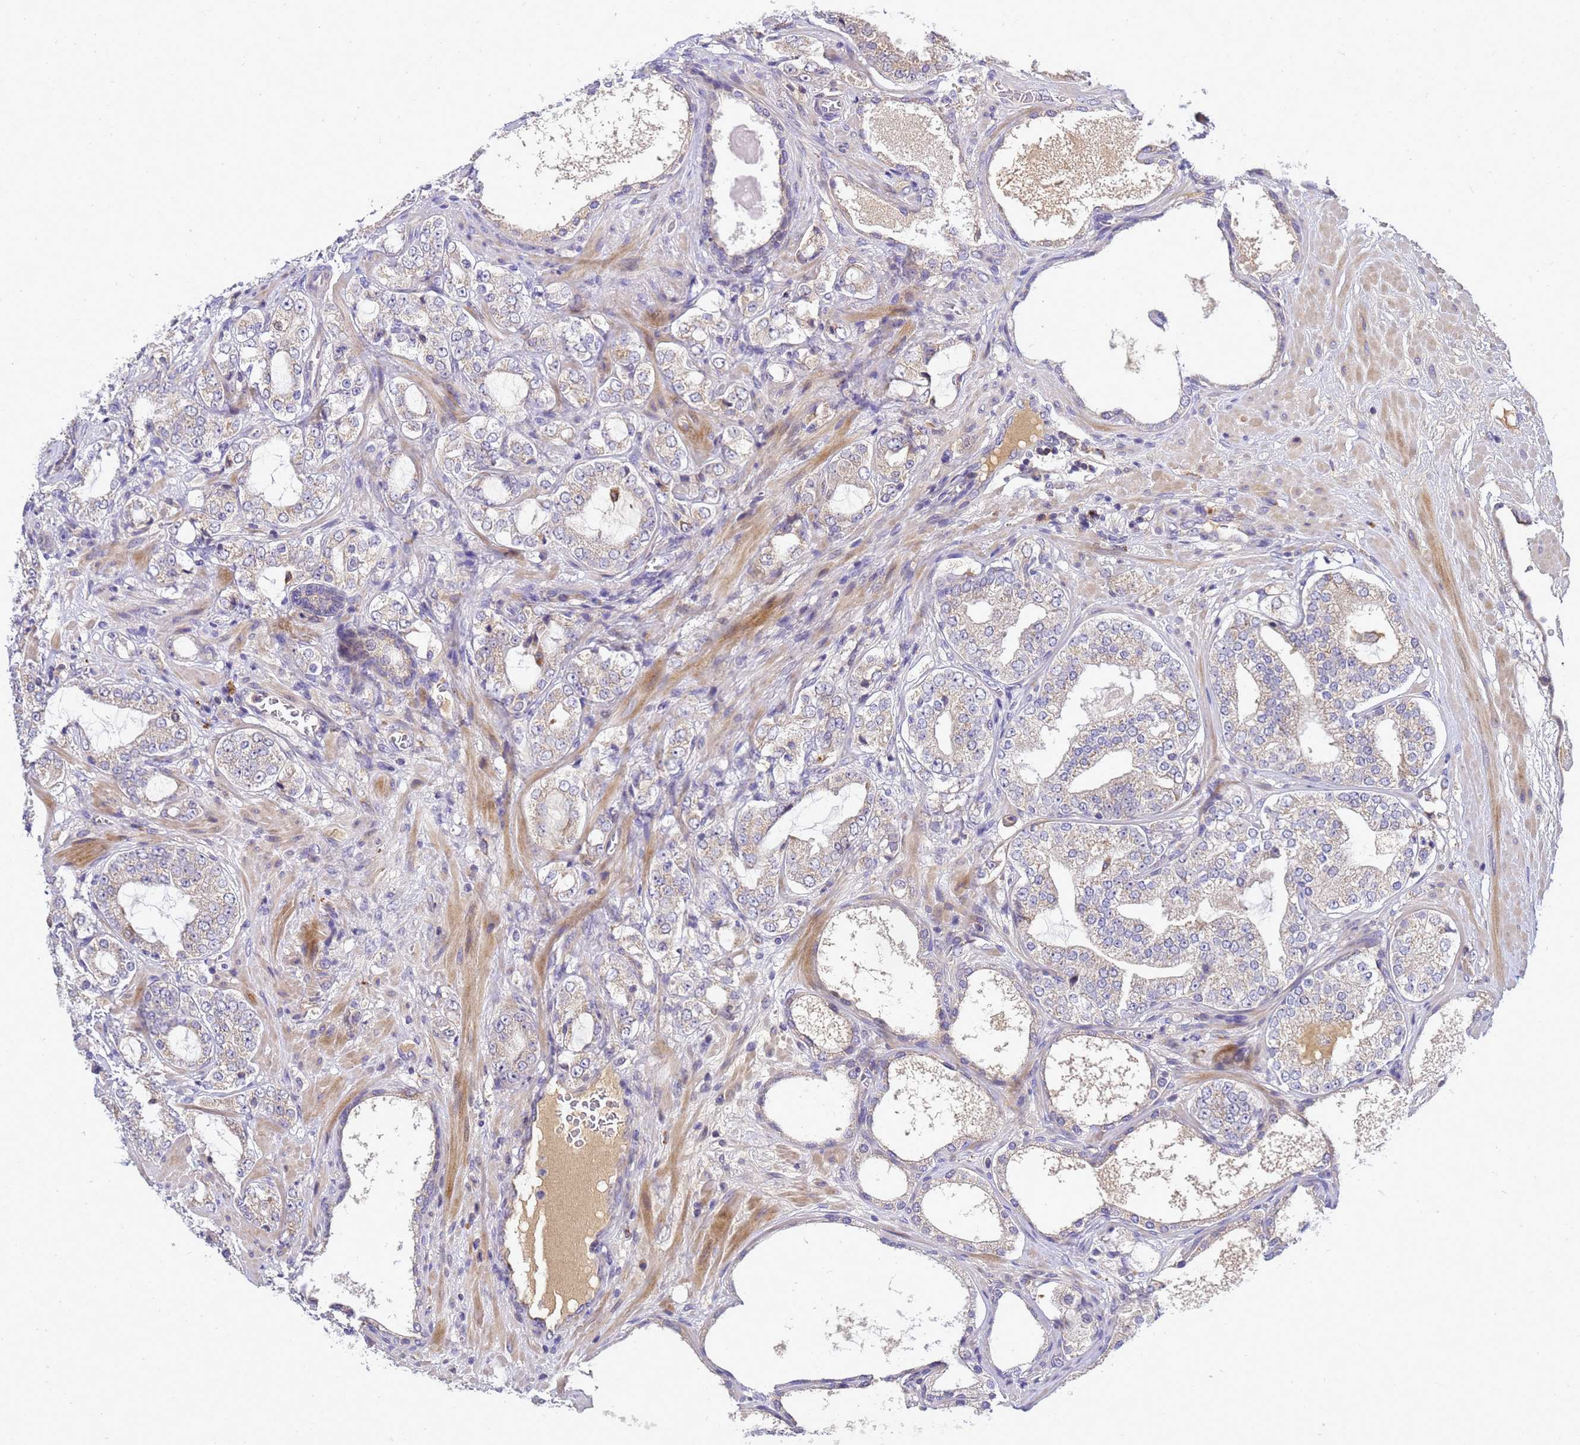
{"staining": {"intensity": "weak", "quantity": "<25%", "location": "cytoplasmic/membranous"}, "tissue": "prostate cancer", "cell_type": "Tumor cells", "image_type": "cancer", "snomed": [{"axis": "morphology", "description": "Adenocarcinoma, High grade"}, {"axis": "topography", "description": "Prostate"}], "caption": "Human prostate cancer stained for a protein using IHC displays no expression in tumor cells.", "gene": "TMEM74B", "patient": {"sex": "male", "age": 64}}